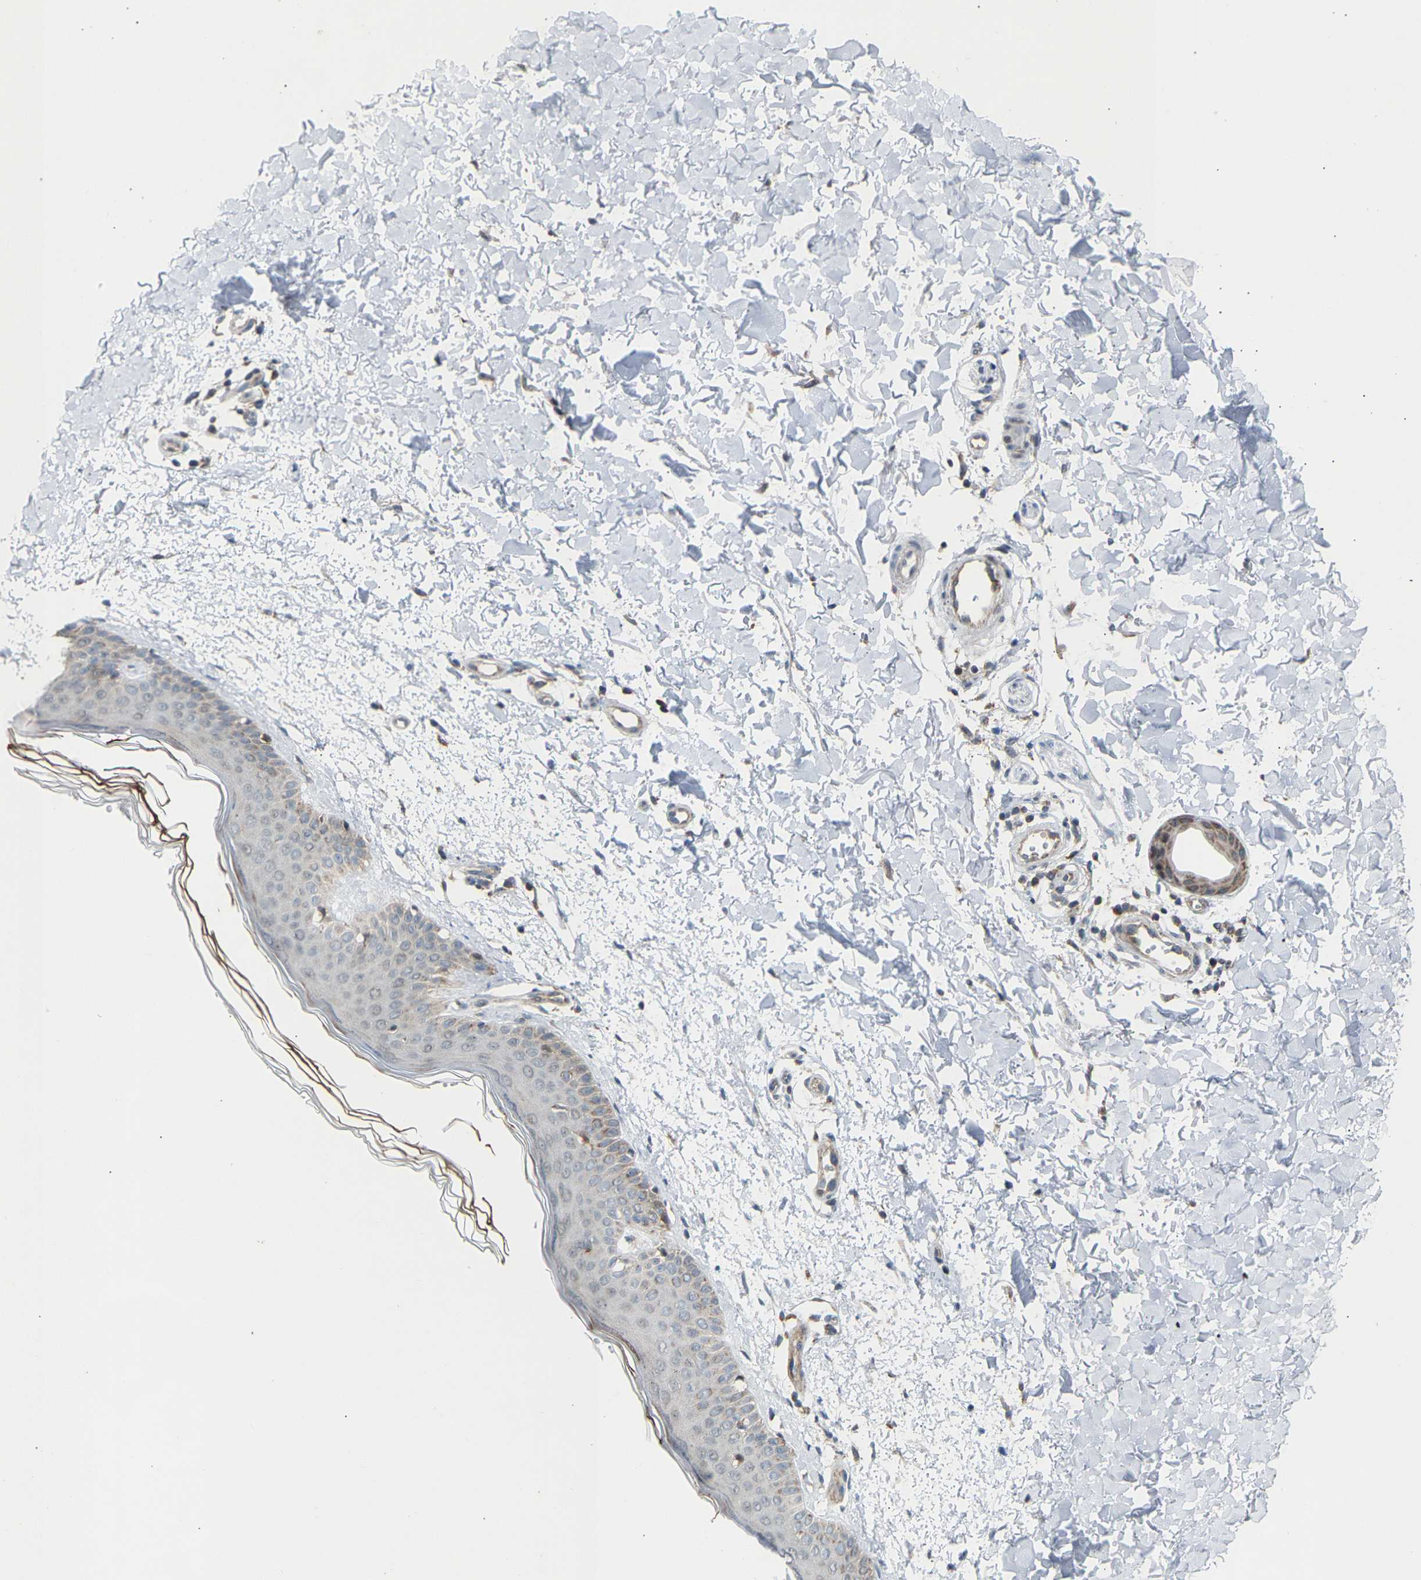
{"staining": {"intensity": "negative", "quantity": "none", "location": "none"}, "tissue": "skin", "cell_type": "Fibroblasts", "image_type": "normal", "snomed": [{"axis": "morphology", "description": "Normal tissue, NOS"}, {"axis": "morphology", "description": "Malignant melanoma, NOS"}, {"axis": "topography", "description": "Skin"}], "caption": "This is an immunohistochemistry (IHC) histopathology image of unremarkable skin. There is no positivity in fibroblasts.", "gene": "SLIRP", "patient": {"sex": "male", "age": 83}}